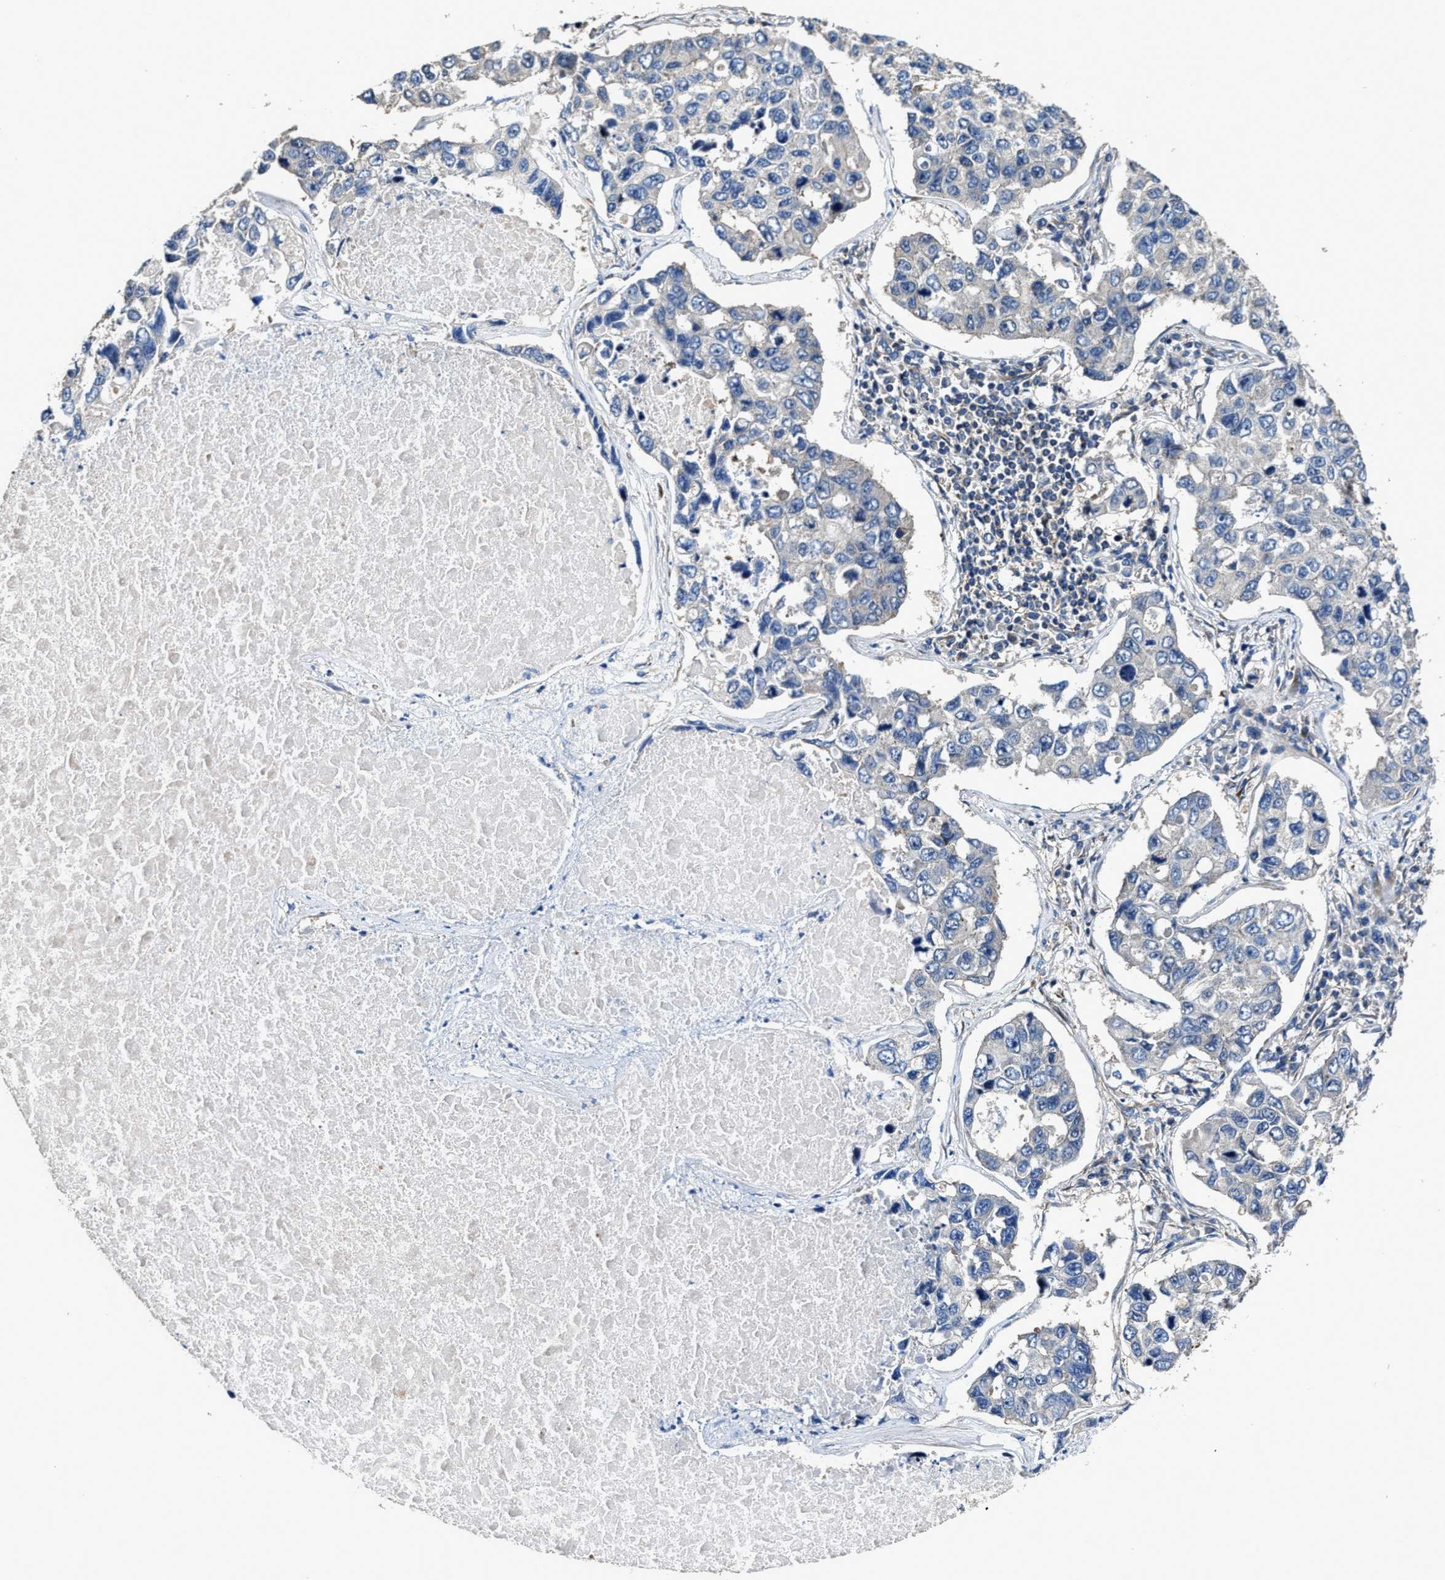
{"staining": {"intensity": "negative", "quantity": "none", "location": "none"}, "tissue": "lung cancer", "cell_type": "Tumor cells", "image_type": "cancer", "snomed": [{"axis": "morphology", "description": "Adenocarcinoma, NOS"}, {"axis": "topography", "description": "Lung"}], "caption": "This is an immunohistochemistry (IHC) histopathology image of human lung cancer (adenocarcinoma). There is no expression in tumor cells.", "gene": "PTAR1", "patient": {"sex": "male", "age": 64}}